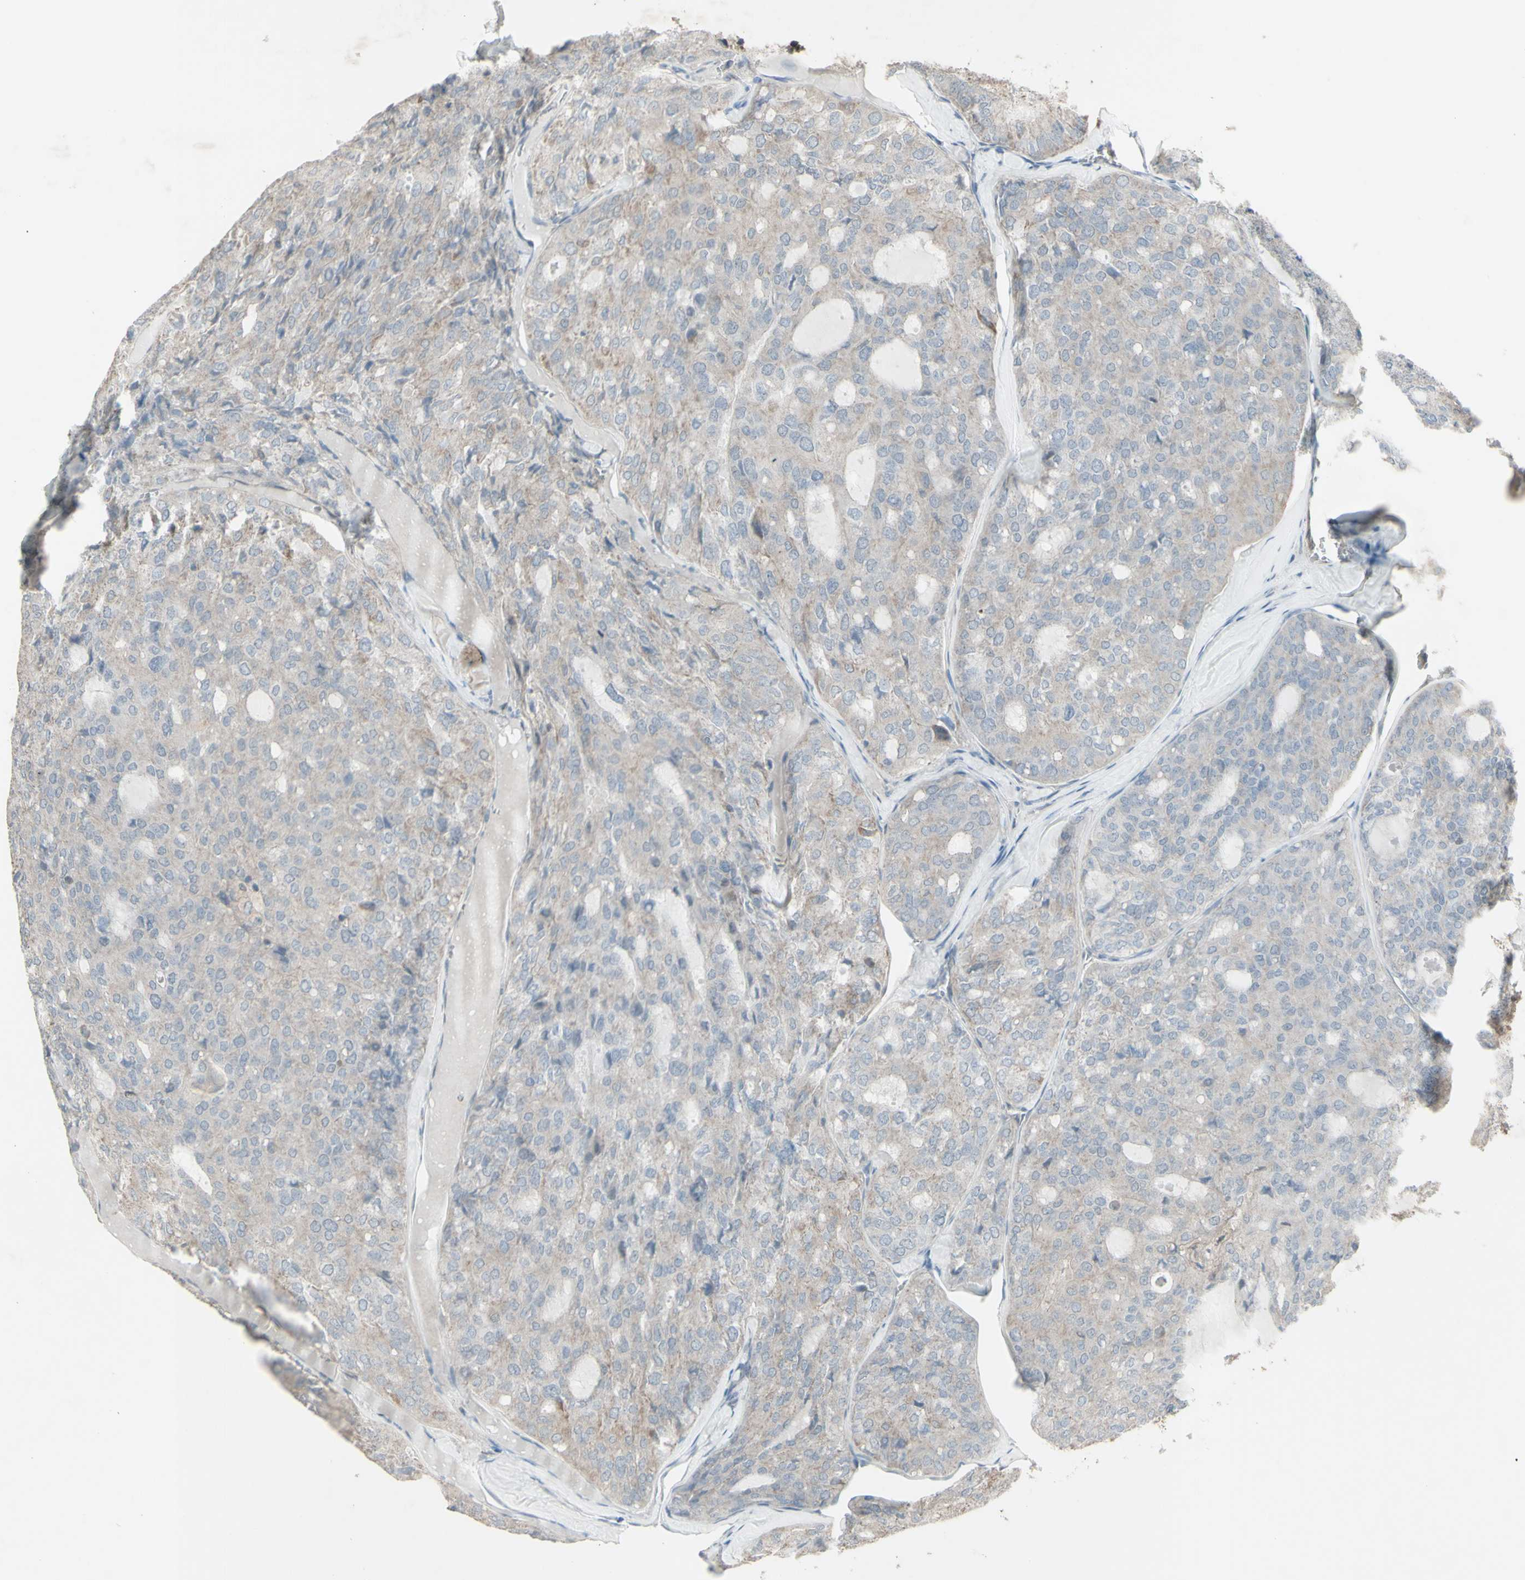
{"staining": {"intensity": "negative", "quantity": "none", "location": "none"}, "tissue": "thyroid cancer", "cell_type": "Tumor cells", "image_type": "cancer", "snomed": [{"axis": "morphology", "description": "Follicular adenoma carcinoma, NOS"}, {"axis": "topography", "description": "Thyroid gland"}], "caption": "This micrograph is of follicular adenoma carcinoma (thyroid) stained with IHC to label a protein in brown with the nuclei are counter-stained blue. There is no positivity in tumor cells. Nuclei are stained in blue.", "gene": "FXYD3", "patient": {"sex": "male", "age": 75}}